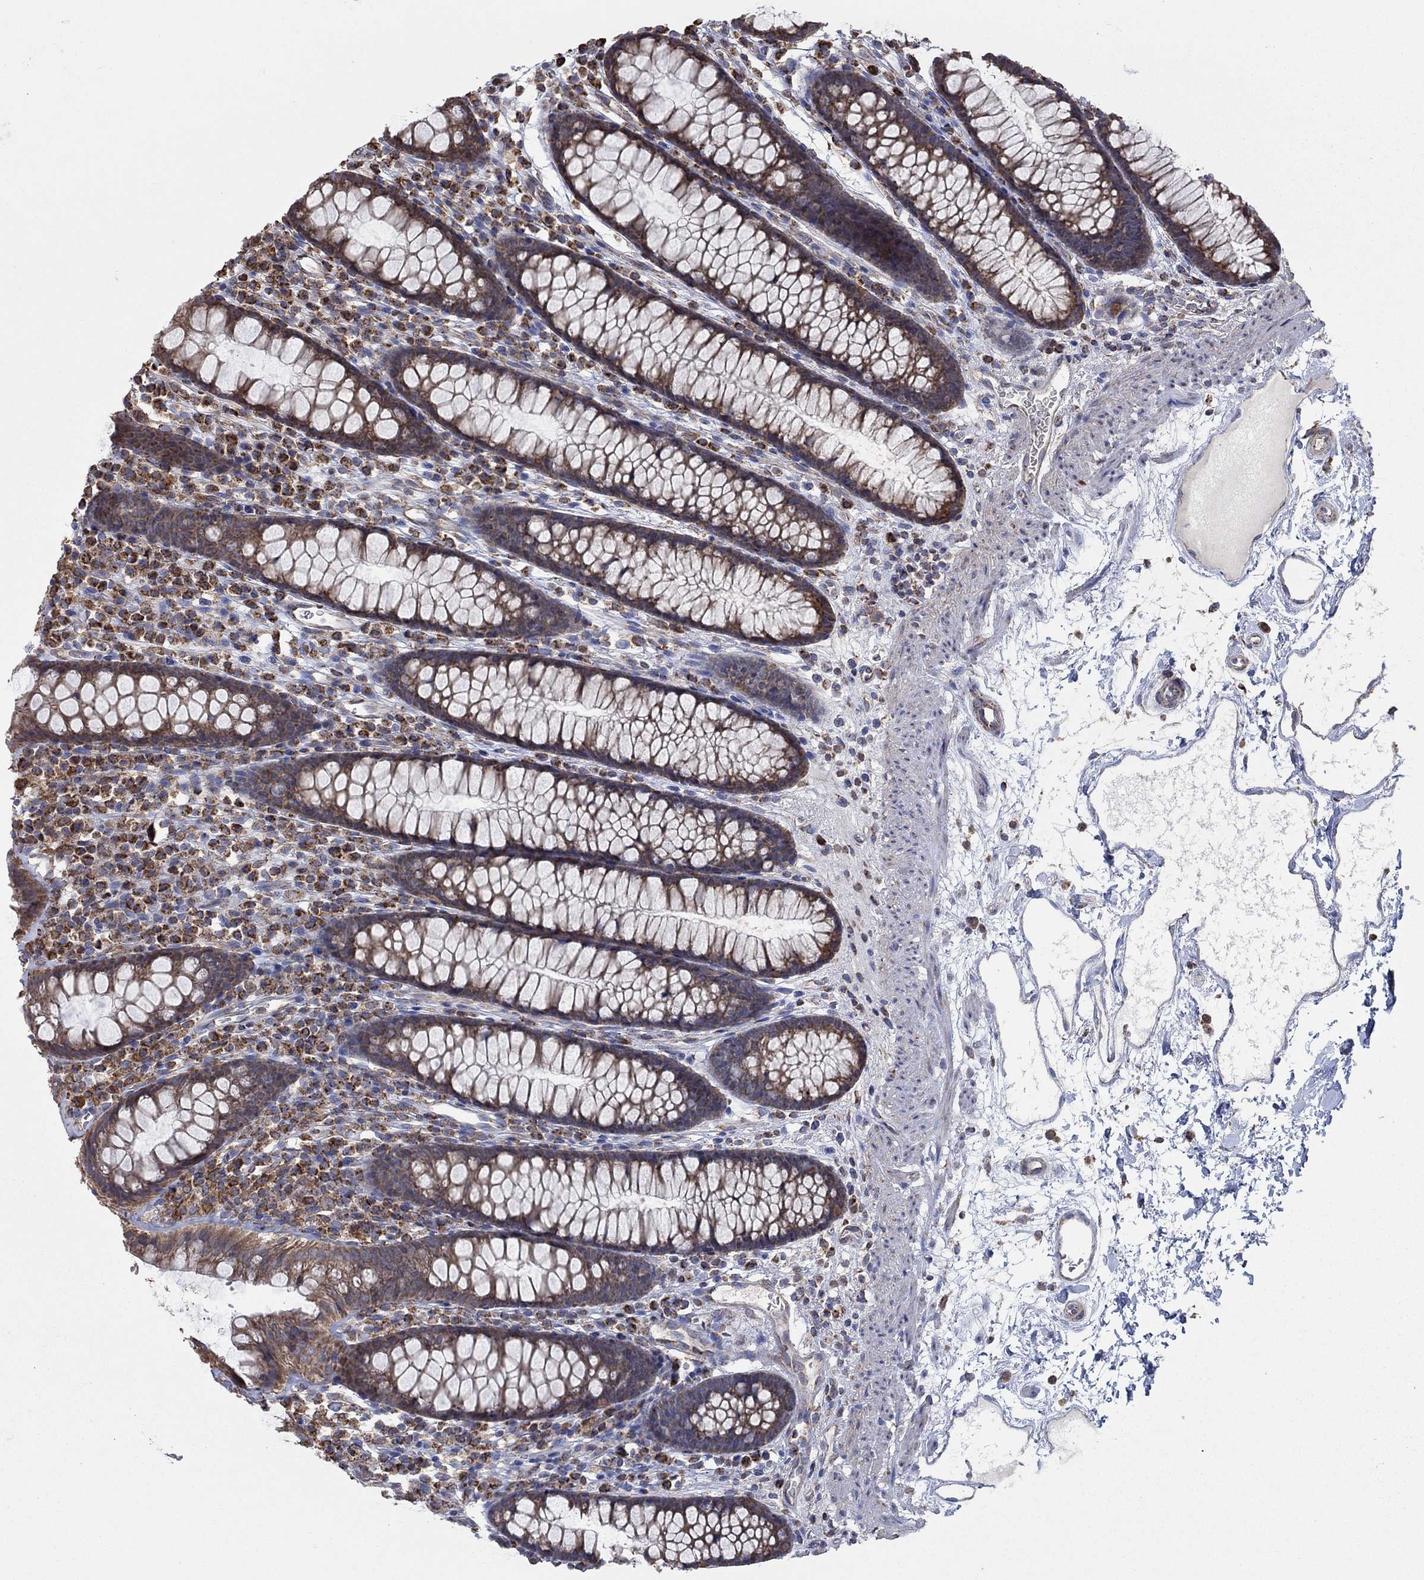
{"staining": {"intensity": "weak", "quantity": "<25%", "location": "cytoplasmic/membranous"}, "tissue": "colon", "cell_type": "Endothelial cells", "image_type": "normal", "snomed": [{"axis": "morphology", "description": "Normal tissue, NOS"}, {"axis": "topography", "description": "Colon"}], "caption": "Immunohistochemistry (IHC) micrograph of unremarkable colon stained for a protein (brown), which exhibits no staining in endothelial cells.", "gene": "NCEH1", "patient": {"sex": "male", "age": 76}}